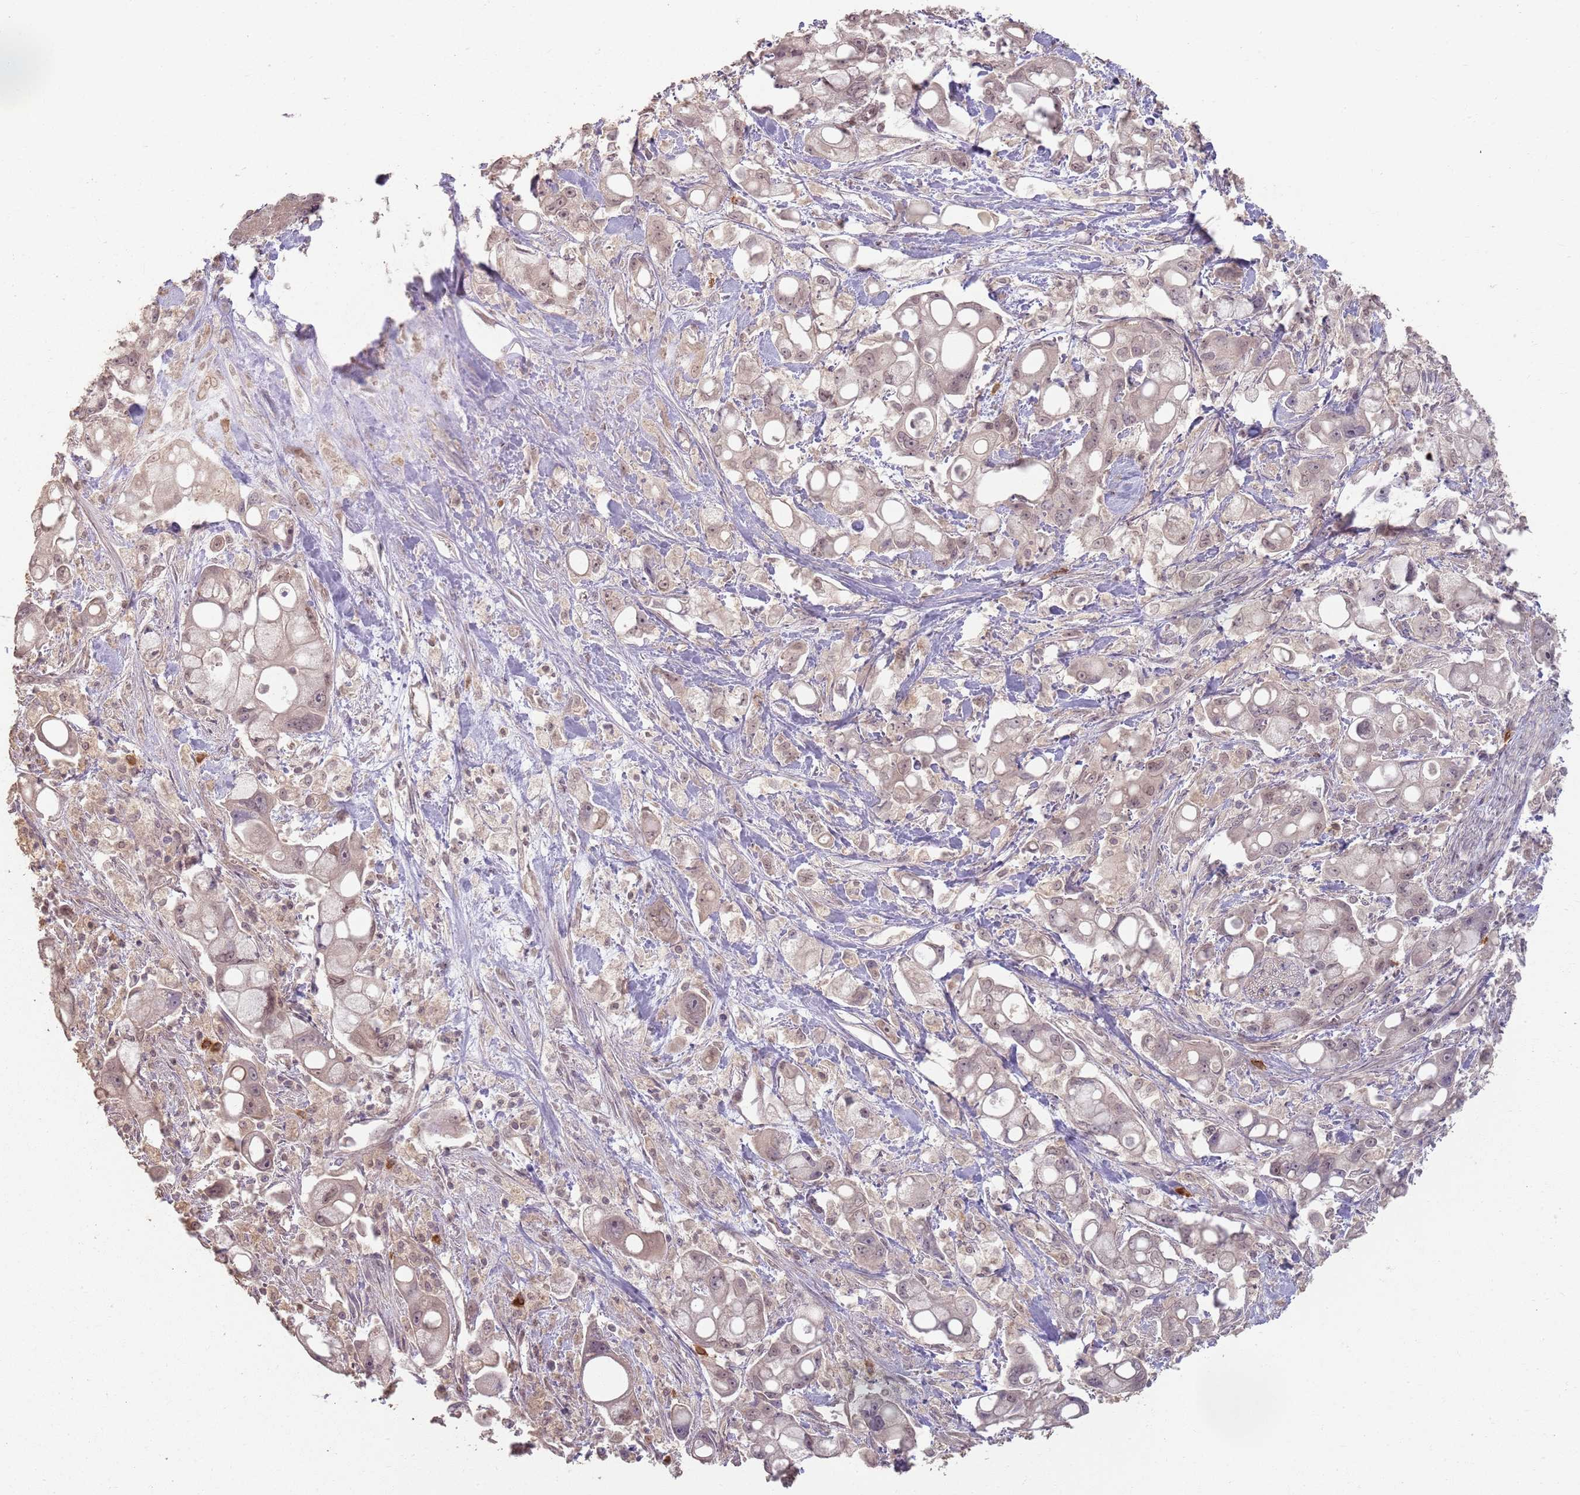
{"staining": {"intensity": "weak", "quantity": "25%-75%", "location": "nuclear"}, "tissue": "pancreatic cancer", "cell_type": "Tumor cells", "image_type": "cancer", "snomed": [{"axis": "morphology", "description": "Adenocarcinoma, NOS"}, {"axis": "topography", "description": "Pancreas"}], "caption": "A brown stain shows weak nuclear expression of a protein in pancreatic adenocarcinoma tumor cells. The protein of interest is shown in brown color, while the nuclei are stained blue.", "gene": "CCDC168", "patient": {"sex": "male", "age": 68}}